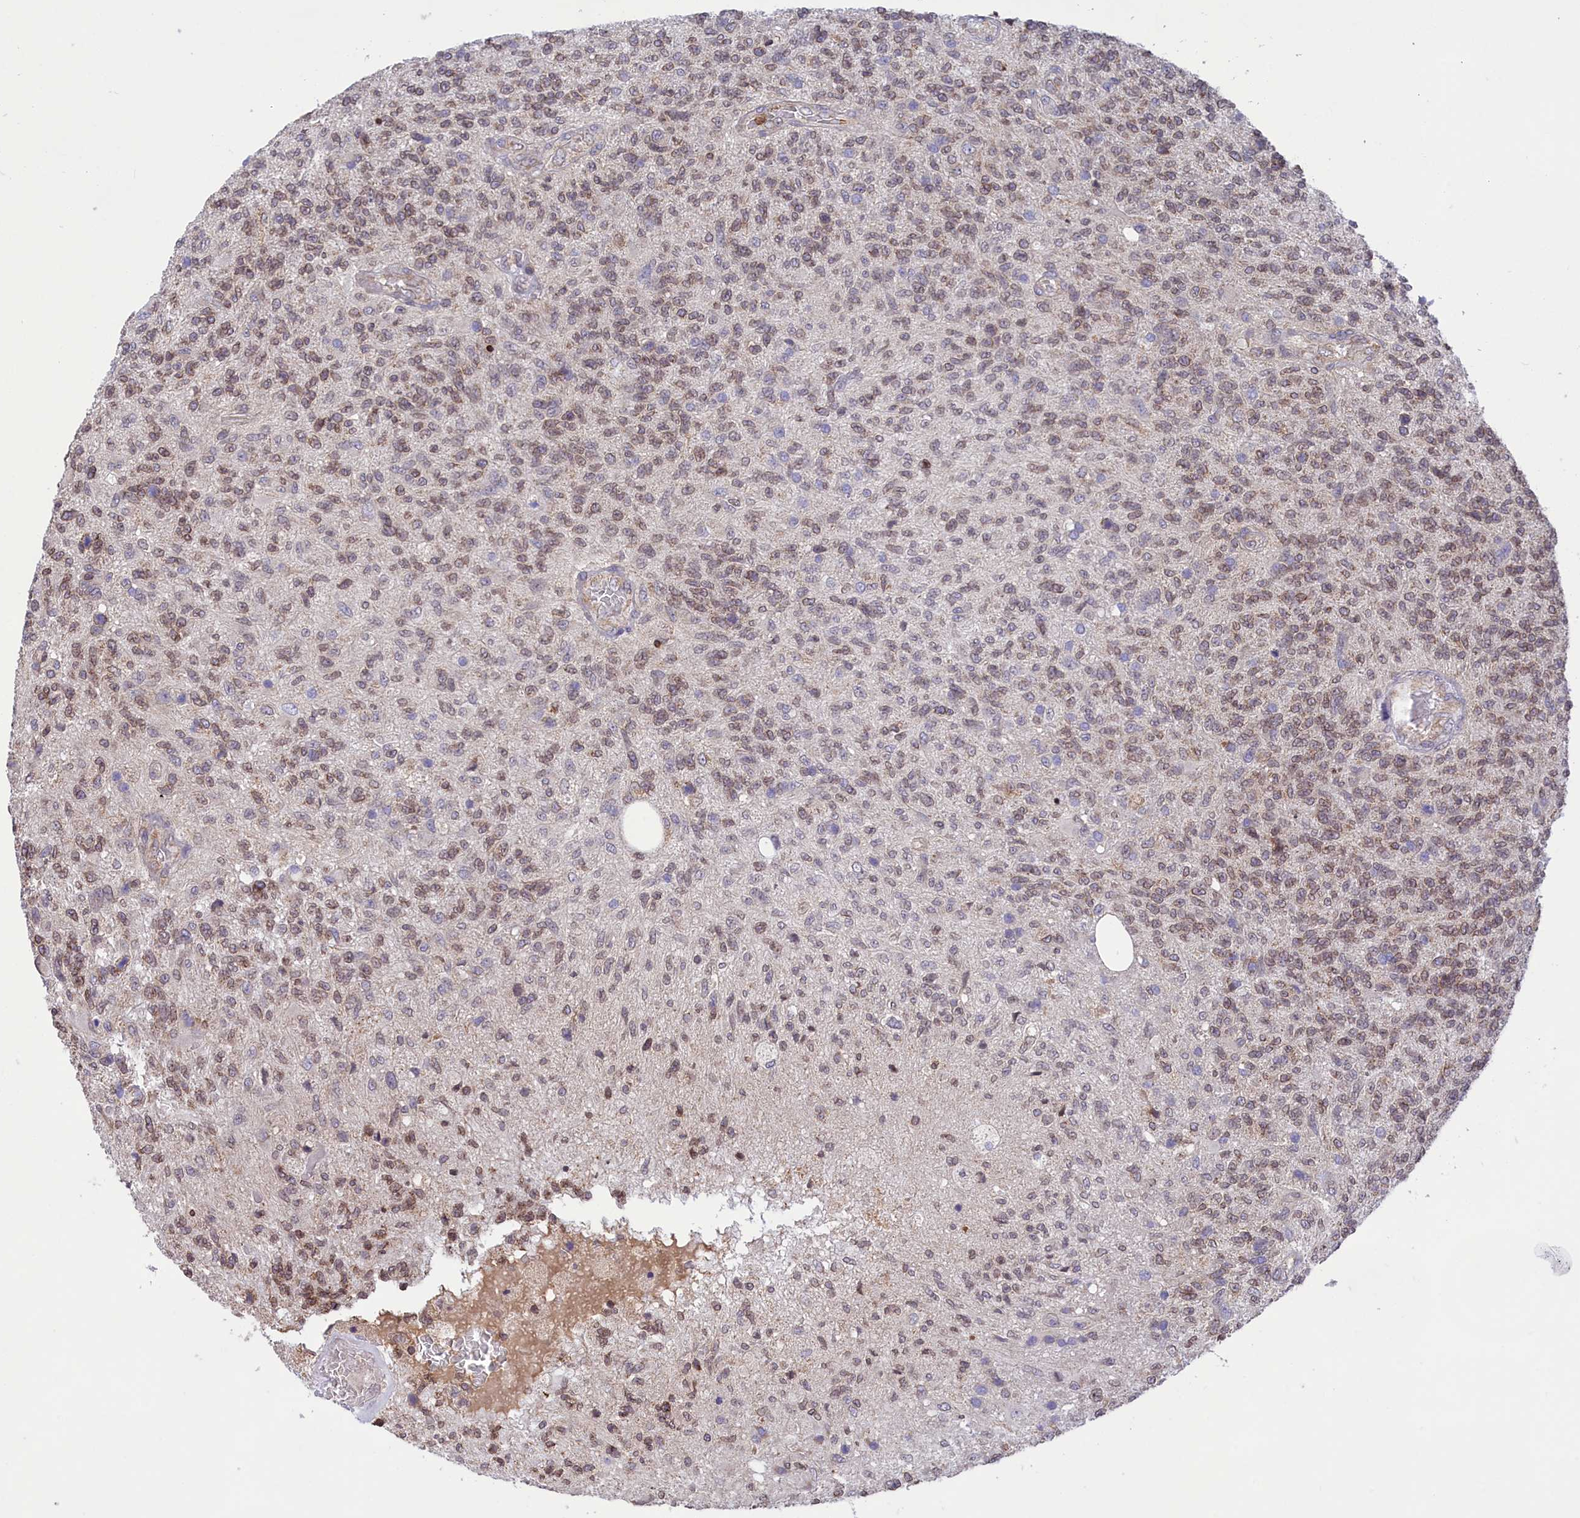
{"staining": {"intensity": "moderate", "quantity": ">75%", "location": "cytoplasmic/membranous,nuclear"}, "tissue": "glioma", "cell_type": "Tumor cells", "image_type": "cancer", "snomed": [{"axis": "morphology", "description": "Glioma, malignant, High grade"}, {"axis": "topography", "description": "Brain"}], "caption": "A high-resolution photomicrograph shows IHC staining of glioma, which displays moderate cytoplasmic/membranous and nuclear expression in about >75% of tumor cells. (brown staining indicates protein expression, while blue staining denotes nuclei).", "gene": "PKHD1L1", "patient": {"sex": "male", "age": 56}}